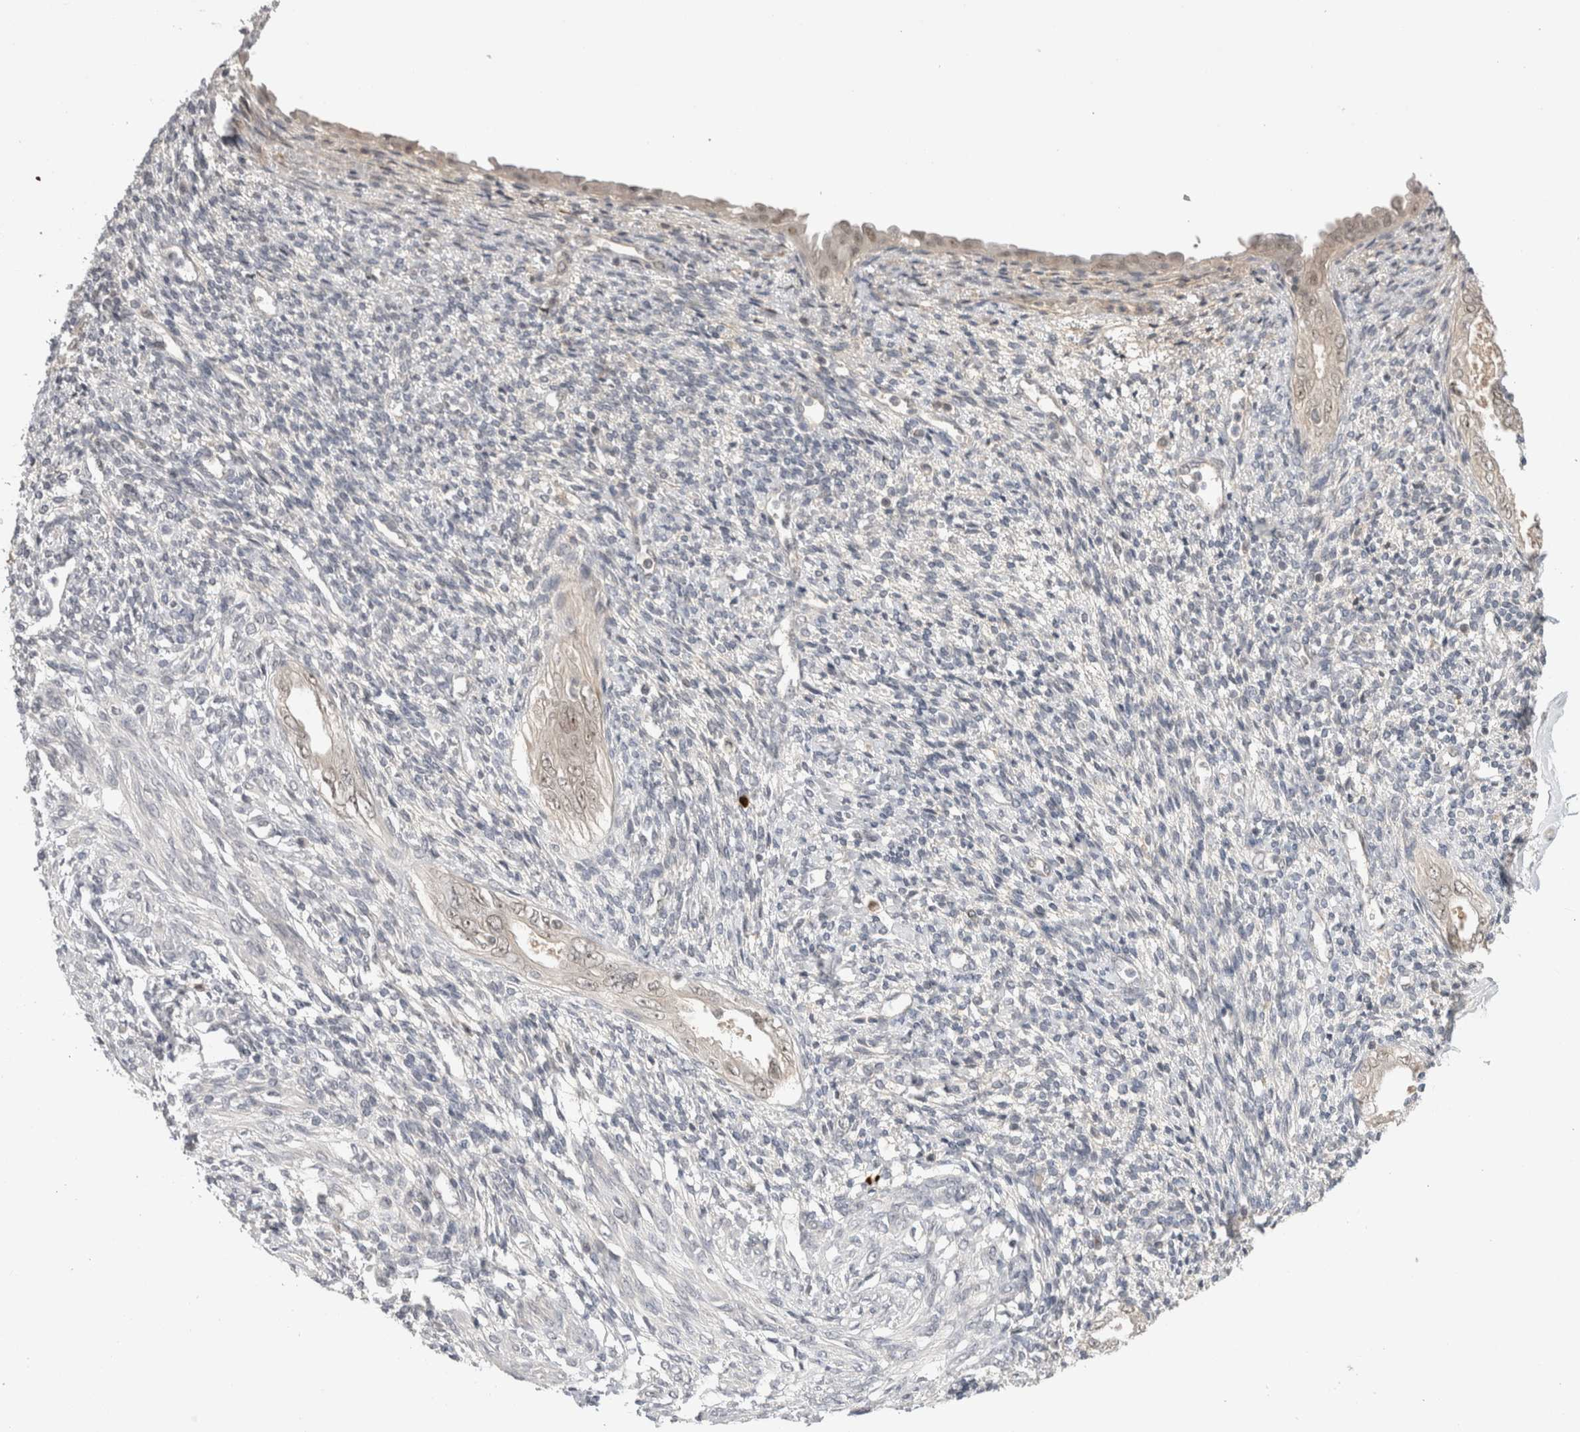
{"staining": {"intensity": "negative", "quantity": "none", "location": "none"}, "tissue": "endometrium", "cell_type": "Cells in endometrial stroma", "image_type": "normal", "snomed": [{"axis": "morphology", "description": "Normal tissue, NOS"}, {"axis": "topography", "description": "Endometrium"}], "caption": "High power microscopy photomicrograph of an immunohistochemistry photomicrograph of benign endometrium, revealing no significant expression in cells in endometrial stroma. Brightfield microscopy of immunohistochemistry (IHC) stained with DAB (brown) and hematoxylin (blue), captured at high magnification.", "gene": "ZNF24", "patient": {"sex": "female", "age": 66}}